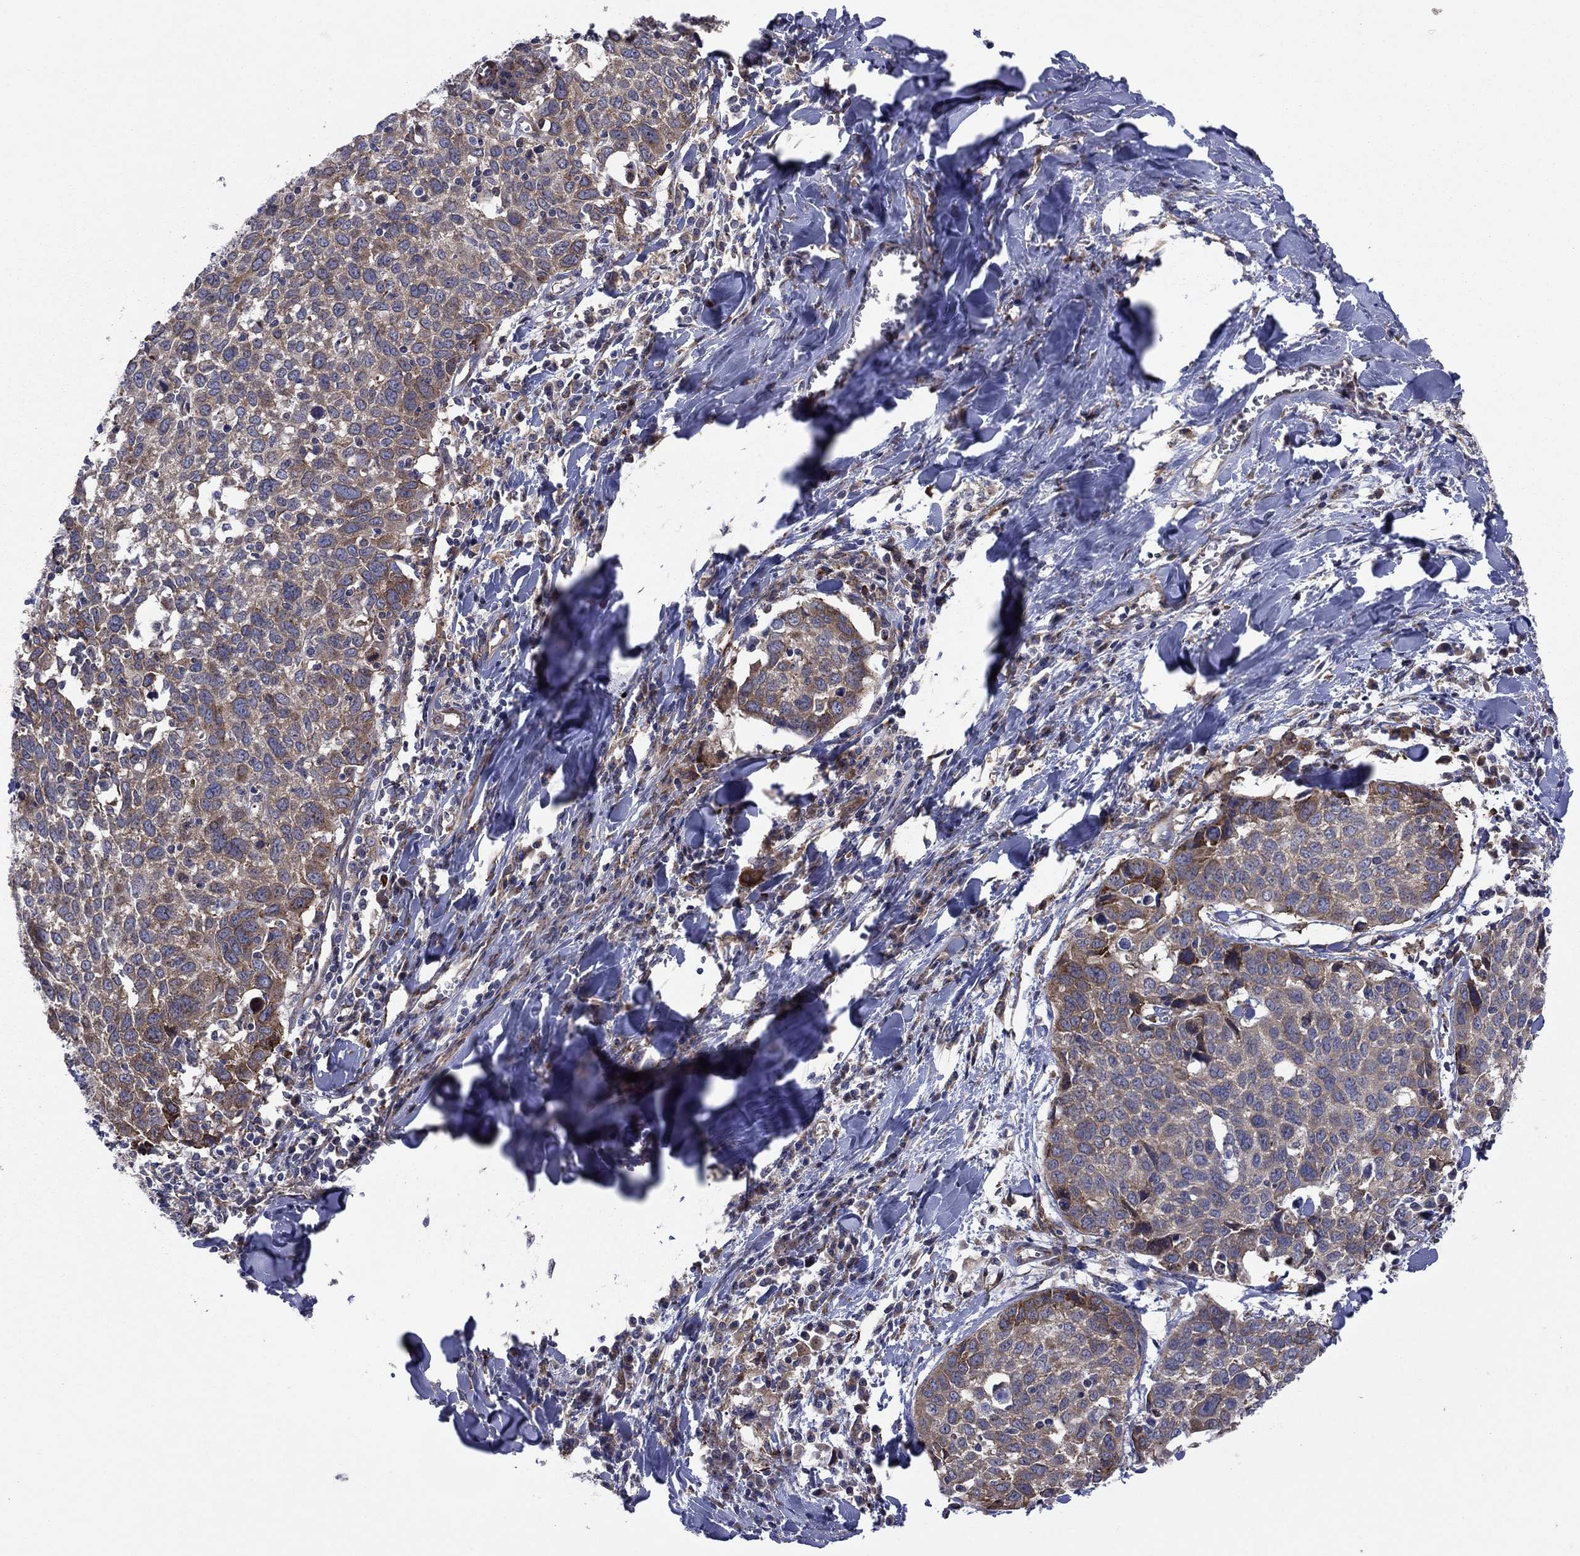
{"staining": {"intensity": "moderate", "quantity": "25%-75%", "location": "cytoplasmic/membranous"}, "tissue": "lung cancer", "cell_type": "Tumor cells", "image_type": "cancer", "snomed": [{"axis": "morphology", "description": "Squamous cell carcinoma, NOS"}, {"axis": "topography", "description": "Lung"}], "caption": "Immunohistochemistry (IHC) staining of lung cancer, which shows medium levels of moderate cytoplasmic/membranous positivity in approximately 25%-75% of tumor cells indicating moderate cytoplasmic/membranous protein expression. The staining was performed using DAB (3,3'-diaminobenzidine) (brown) for protein detection and nuclei were counterstained in hematoxylin (blue).", "gene": "GPR155", "patient": {"sex": "male", "age": 57}}